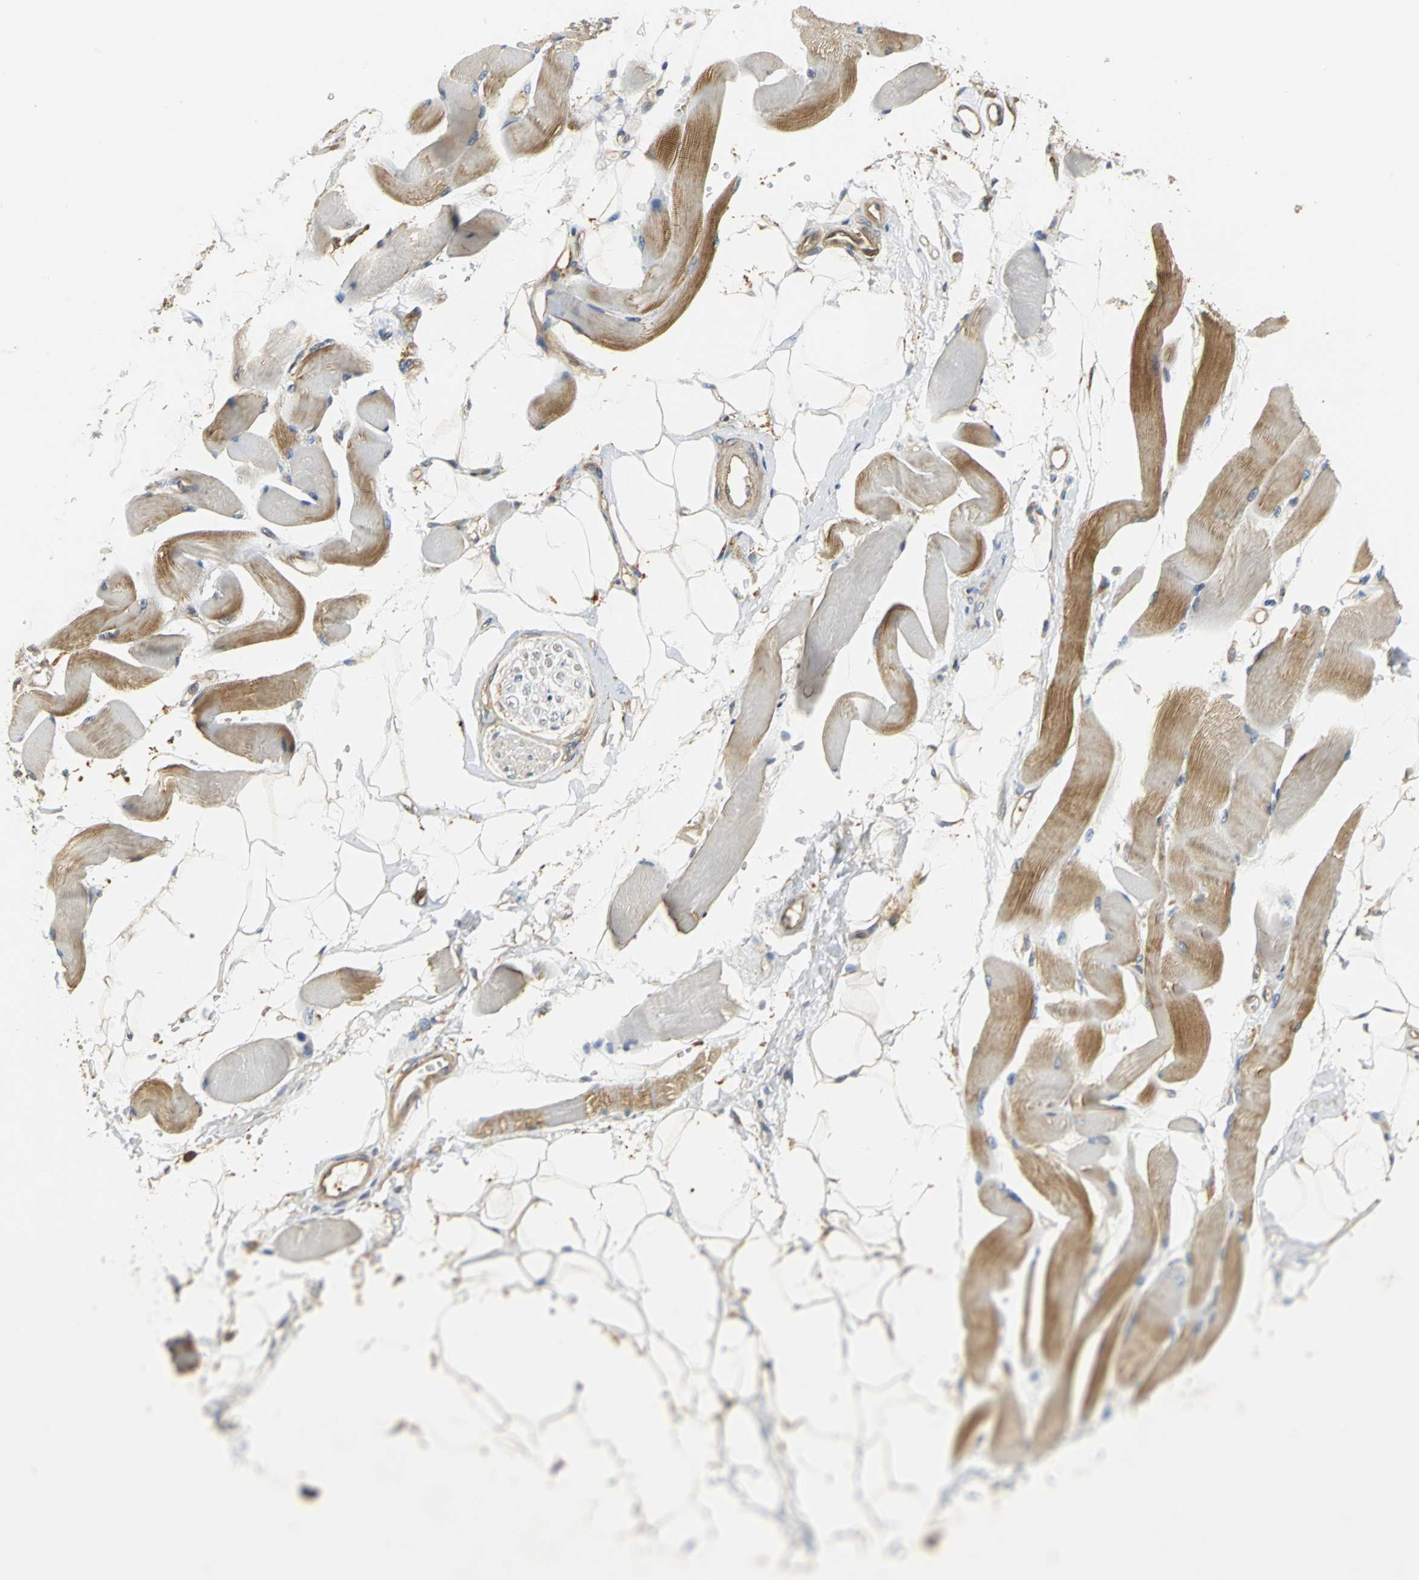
{"staining": {"intensity": "moderate", "quantity": ">75%", "location": "cytoplasmic/membranous"}, "tissue": "skeletal muscle", "cell_type": "Myocytes", "image_type": "normal", "snomed": [{"axis": "morphology", "description": "Normal tissue, NOS"}, {"axis": "topography", "description": "Skeletal muscle"}, {"axis": "topography", "description": "Peripheral nerve tissue"}], "caption": "A high-resolution histopathology image shows immunohistochemistry staining of unremarkable skeletal muscle, which shows moderate cytoplasmic/membranous expression in approximately >75% of myocytes.", "gene": "TLN1", "patient": {"sex": "female", "age": 84}}